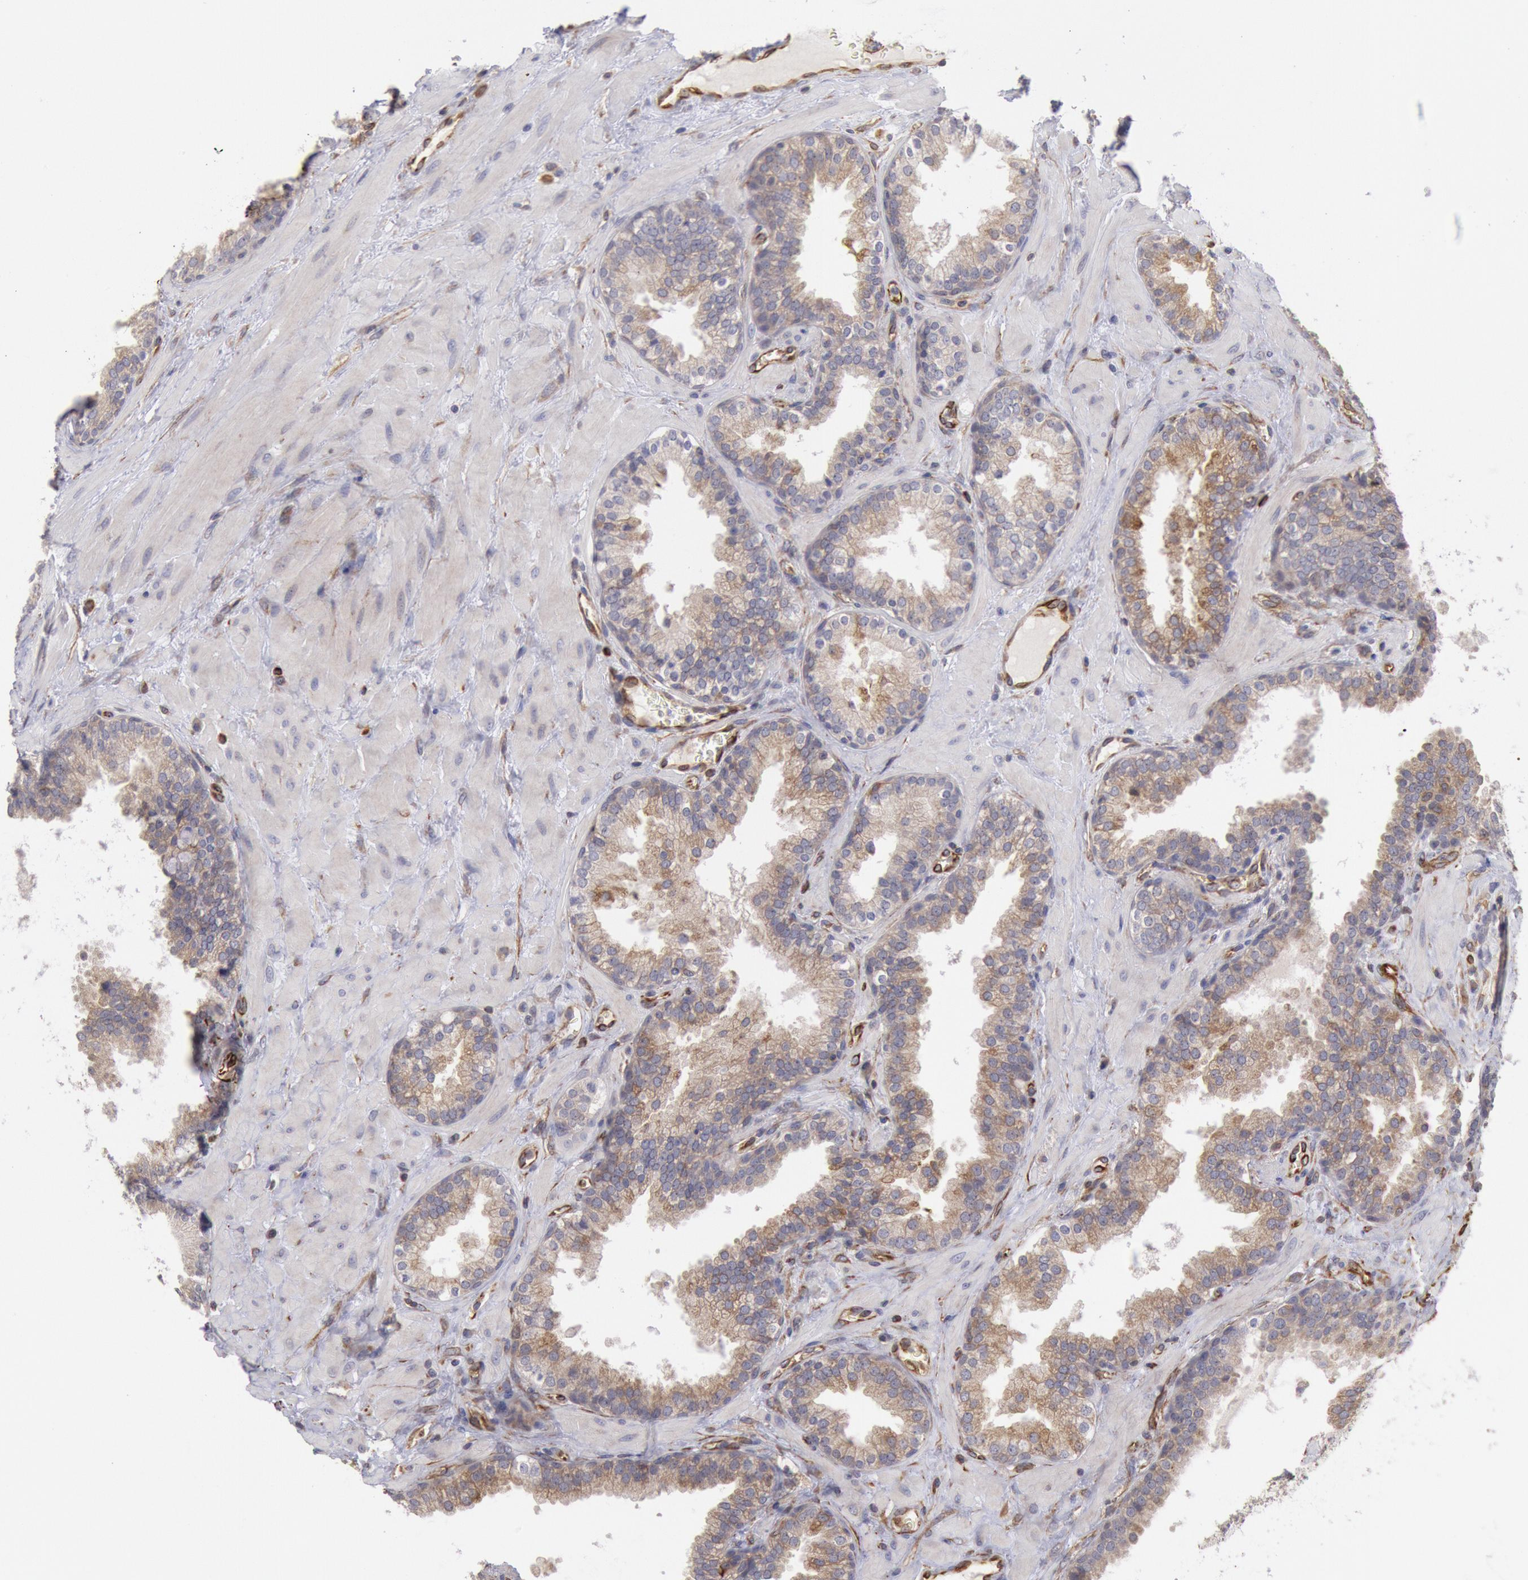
{"staining": {"intensity": "weak", "quantity": ">75%", "location": "cytoplasmic/membranous"}, "tissue": "prostate", "cell_type": "Glandular cells", "image_type": "normal", "snomed": [{"axis": "morphology", "description": "Normal tissue, NOS"}, {"axis": "topography", "description": "Prostate"}], "caption": "Glandular cells display low levels of weak cytoplasmic/membranous expression in about >75% of cells in benign prostate.", "gene": "RNF139", "patient": {"sex": "male", "age": 51}}